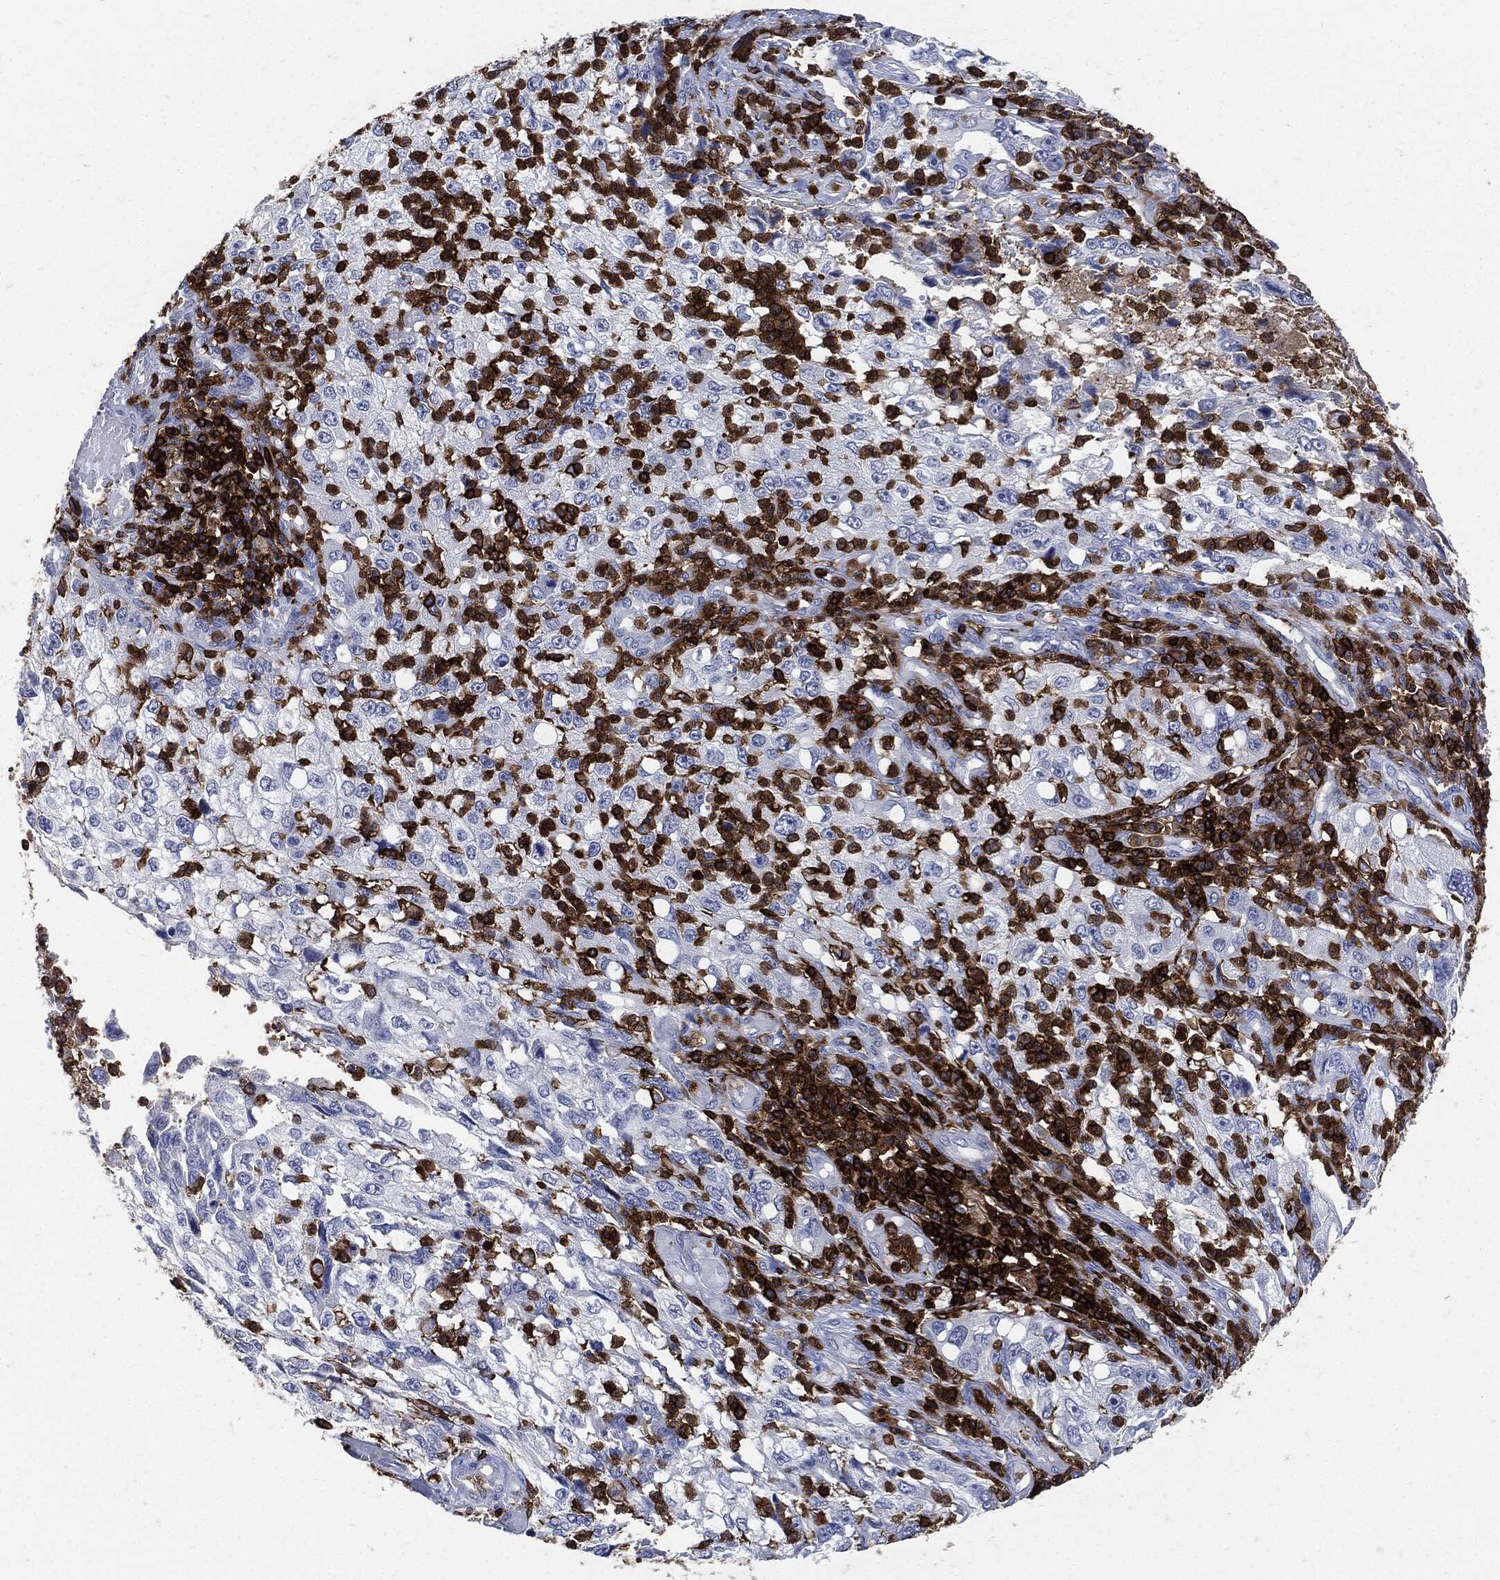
{"staining": {"intensity": "negative", "quantity": "none", "location": "none"}, "tissue": "cervical cancer", "cell_type": "Tumor cells", "image_type": "cancer", "snomed": [{"axis": "morphology", "description": "Squamous cell carcinoma, NOS"}, {"axis": "topography", "description": "Cervix"}], "caption": "Tumor cells show no significant staining in cervical cancer.", "gene": "PTPRC", "patient": {"sex": "female", "age": 36}}